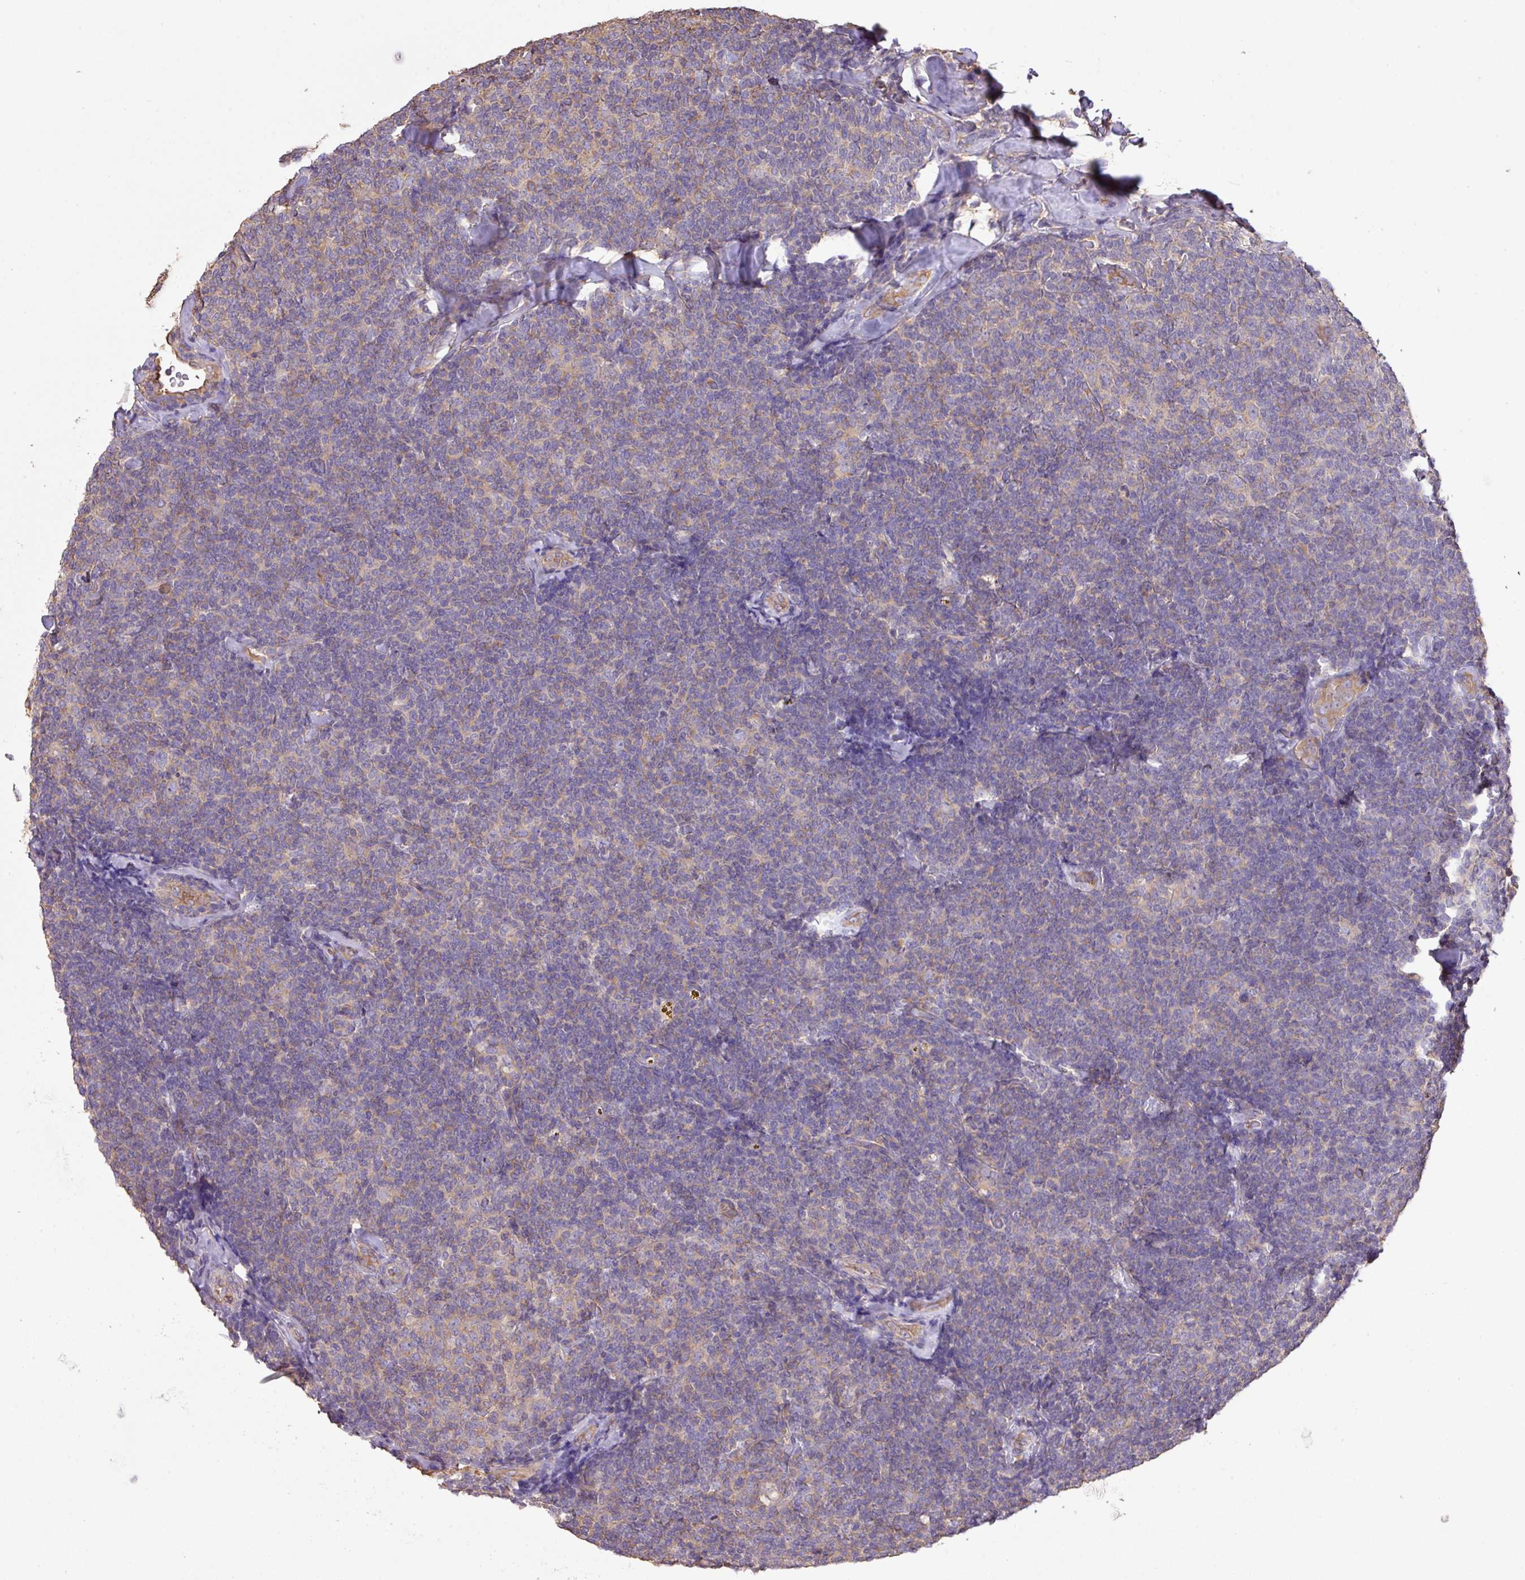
{"staining": {"intensity": "negative", "quantity": "none", "location": "none"}, "tissue": "lymphoma", "cell_type": "Tumor cells", "image_type": "cancer", "snomed": [{"axis": "morphology", "description": "Malignant lymphoma, non-Hodgkin's type, Low grade"}, {"axis": "topography", "description": "Lymph node"}], "caption": "Immunohistochemistry of human malignant lymphoma, non-Hodgkin's type (low-grade) demonstrates no staining in tumor cells. Nuclei are stained in blue.", "gene": "CALML4", "patient": {"sex": "female", "age": 56}}